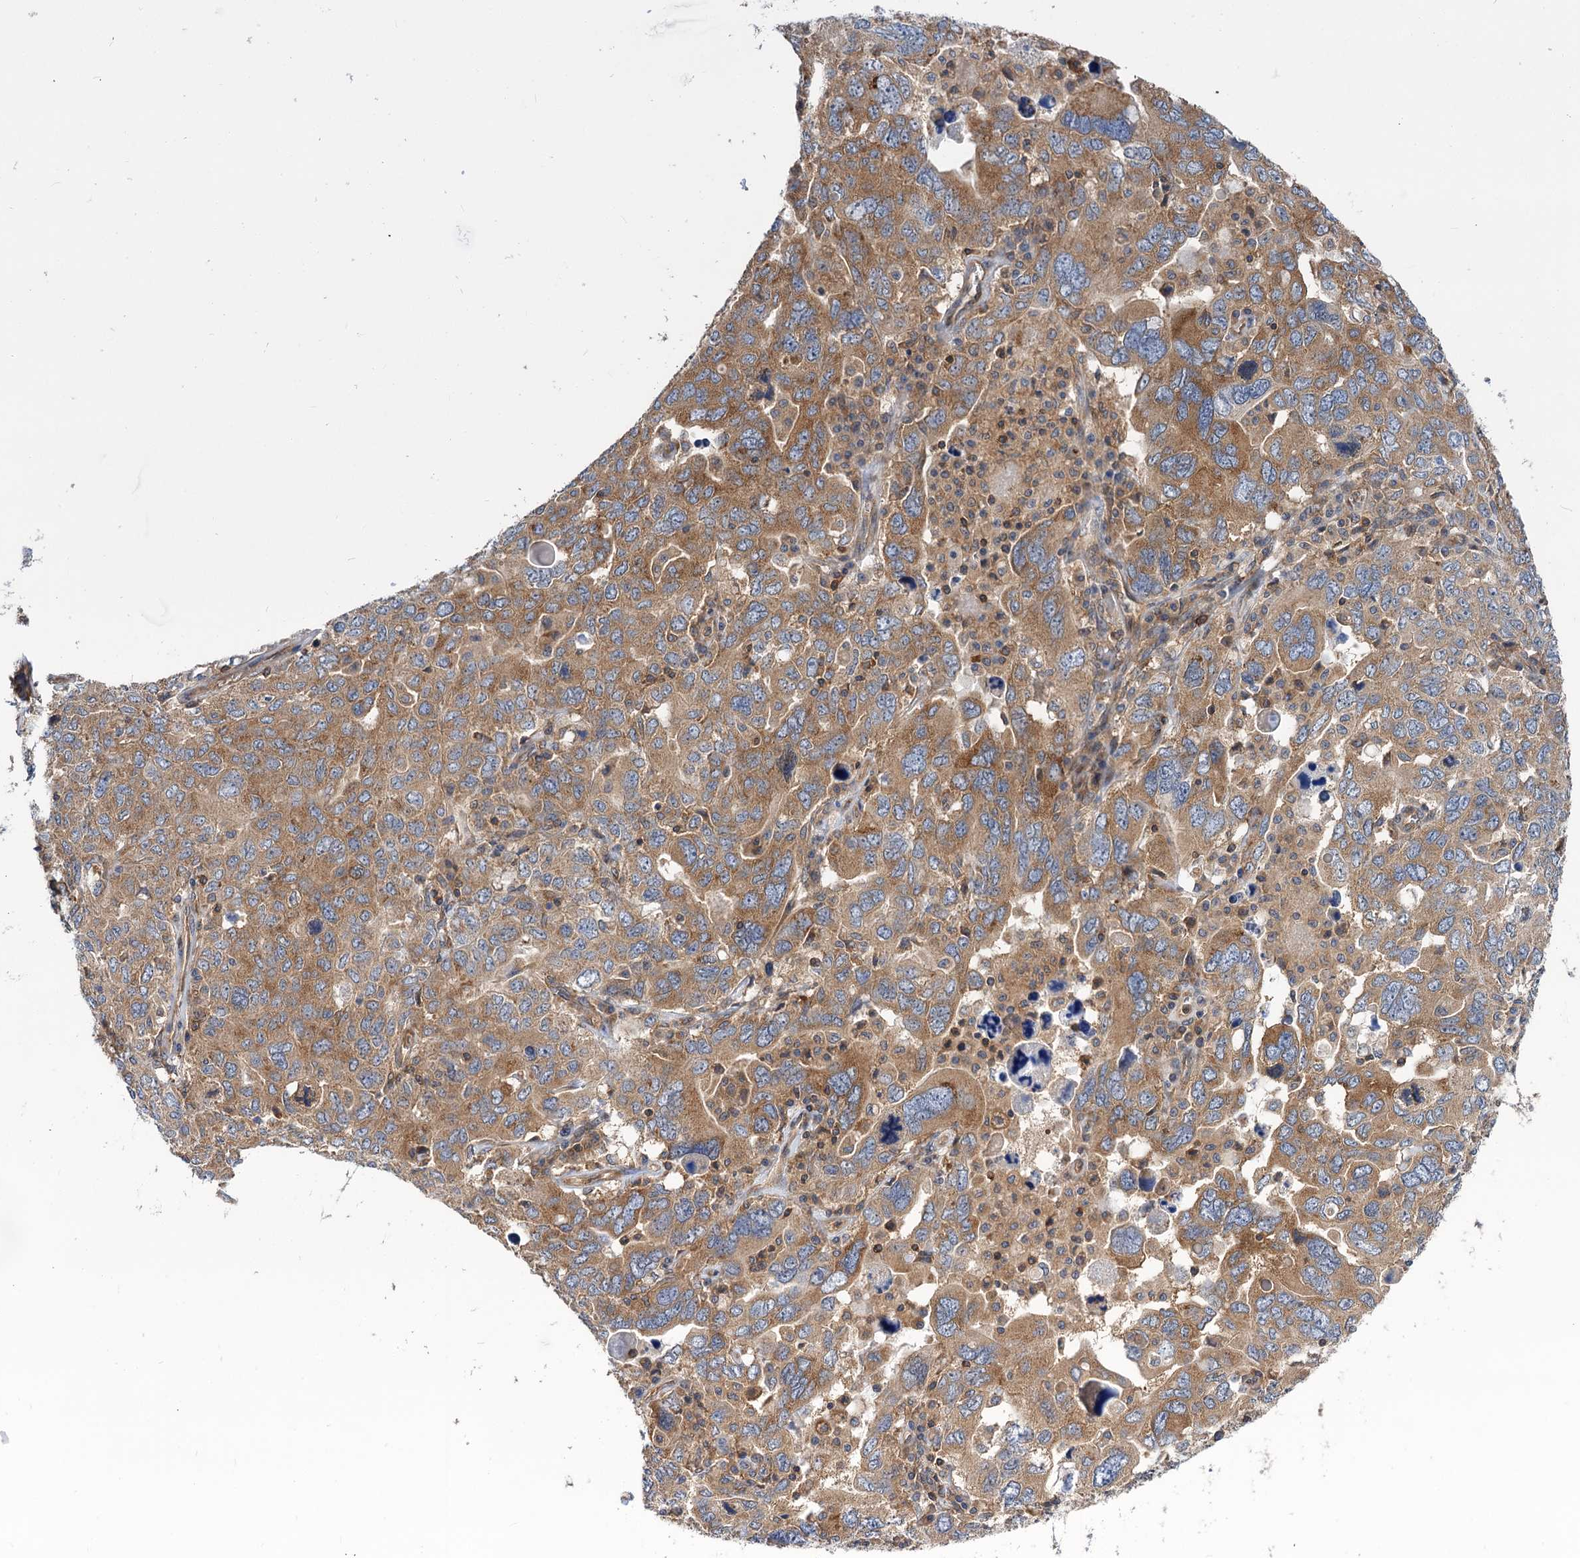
{"staining": {"intensity": "moderate", "quantity": ">75%", "location": "cytoplasmic/membranous"}, "tissue": "ovarian cancer", "cell_type": "Tumor cells", "image_type": "cancer", "snomed": [{"axis": "morphology", "description": "Carcinoma, endometroid"}, {"axis": "topography", "description": "Ovary"}], "caption": "This is an image of immunohistochemistry staining of endometroid carcinoma (ovarian), which shows moderate staining in the cytoplasmic/membranous of tumor cells.", "gene": "PACS1", "patient": {"sex": "female", "age": 62}}